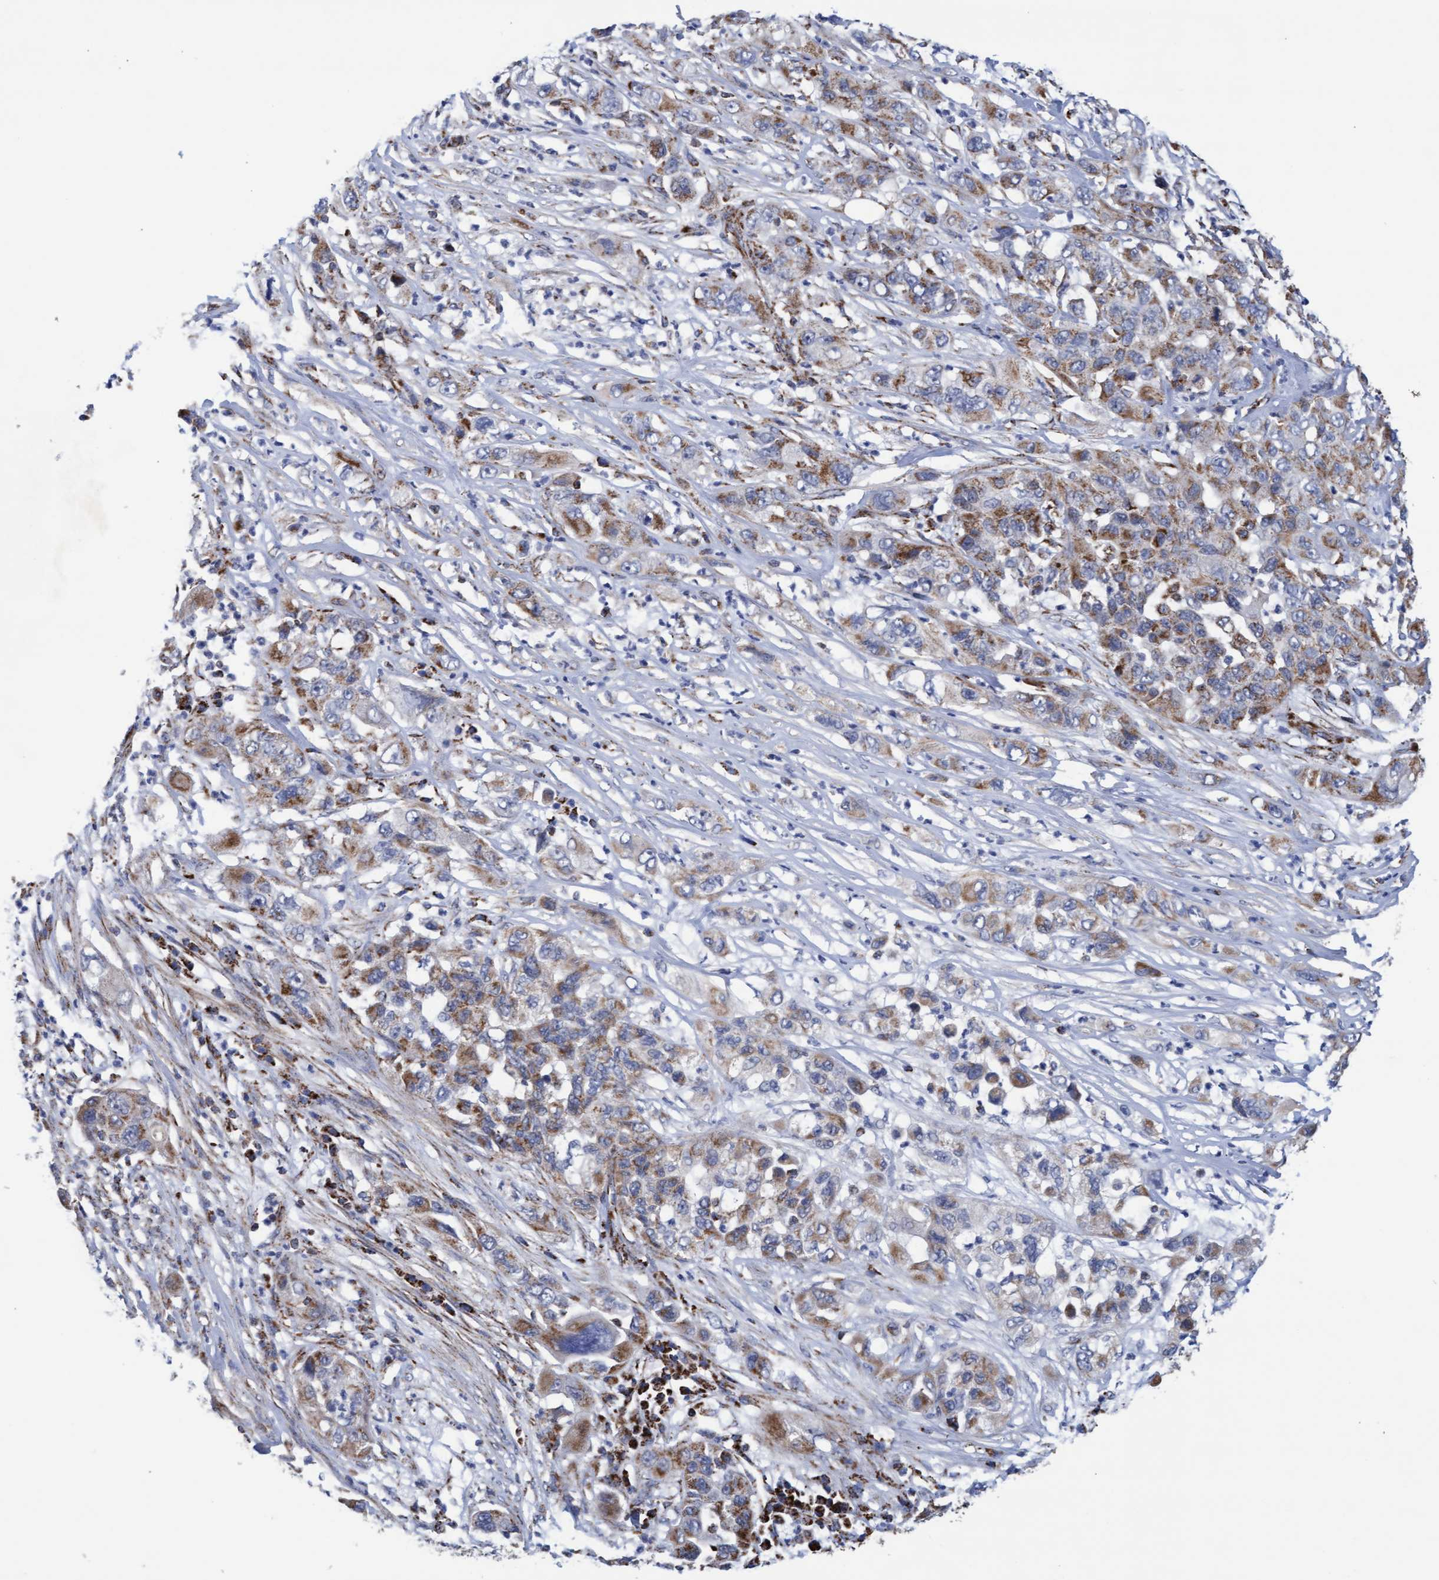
{"staining": {"intensity": "moderate", "quantity": ">75%", "location": "cytoplasmic/membranous"}, "tissue": "pancreatic cancer", "cell_type": "Tumor cells", "image_type": "cancer", "snomed": [{"axis": "morphology", "description": "Adenocarcinoma, NOS"}, {"axis": "topography", "description": "Pancreas"}], "caption": "This micrograph reveals IHC staining of human pancreatic cancer, with medium moderate cytoplasmic/membranous expression in approximately >75% of tumor cells.", "gene": "MRPL38", "patient": {"sex": "female", "age": 78}}